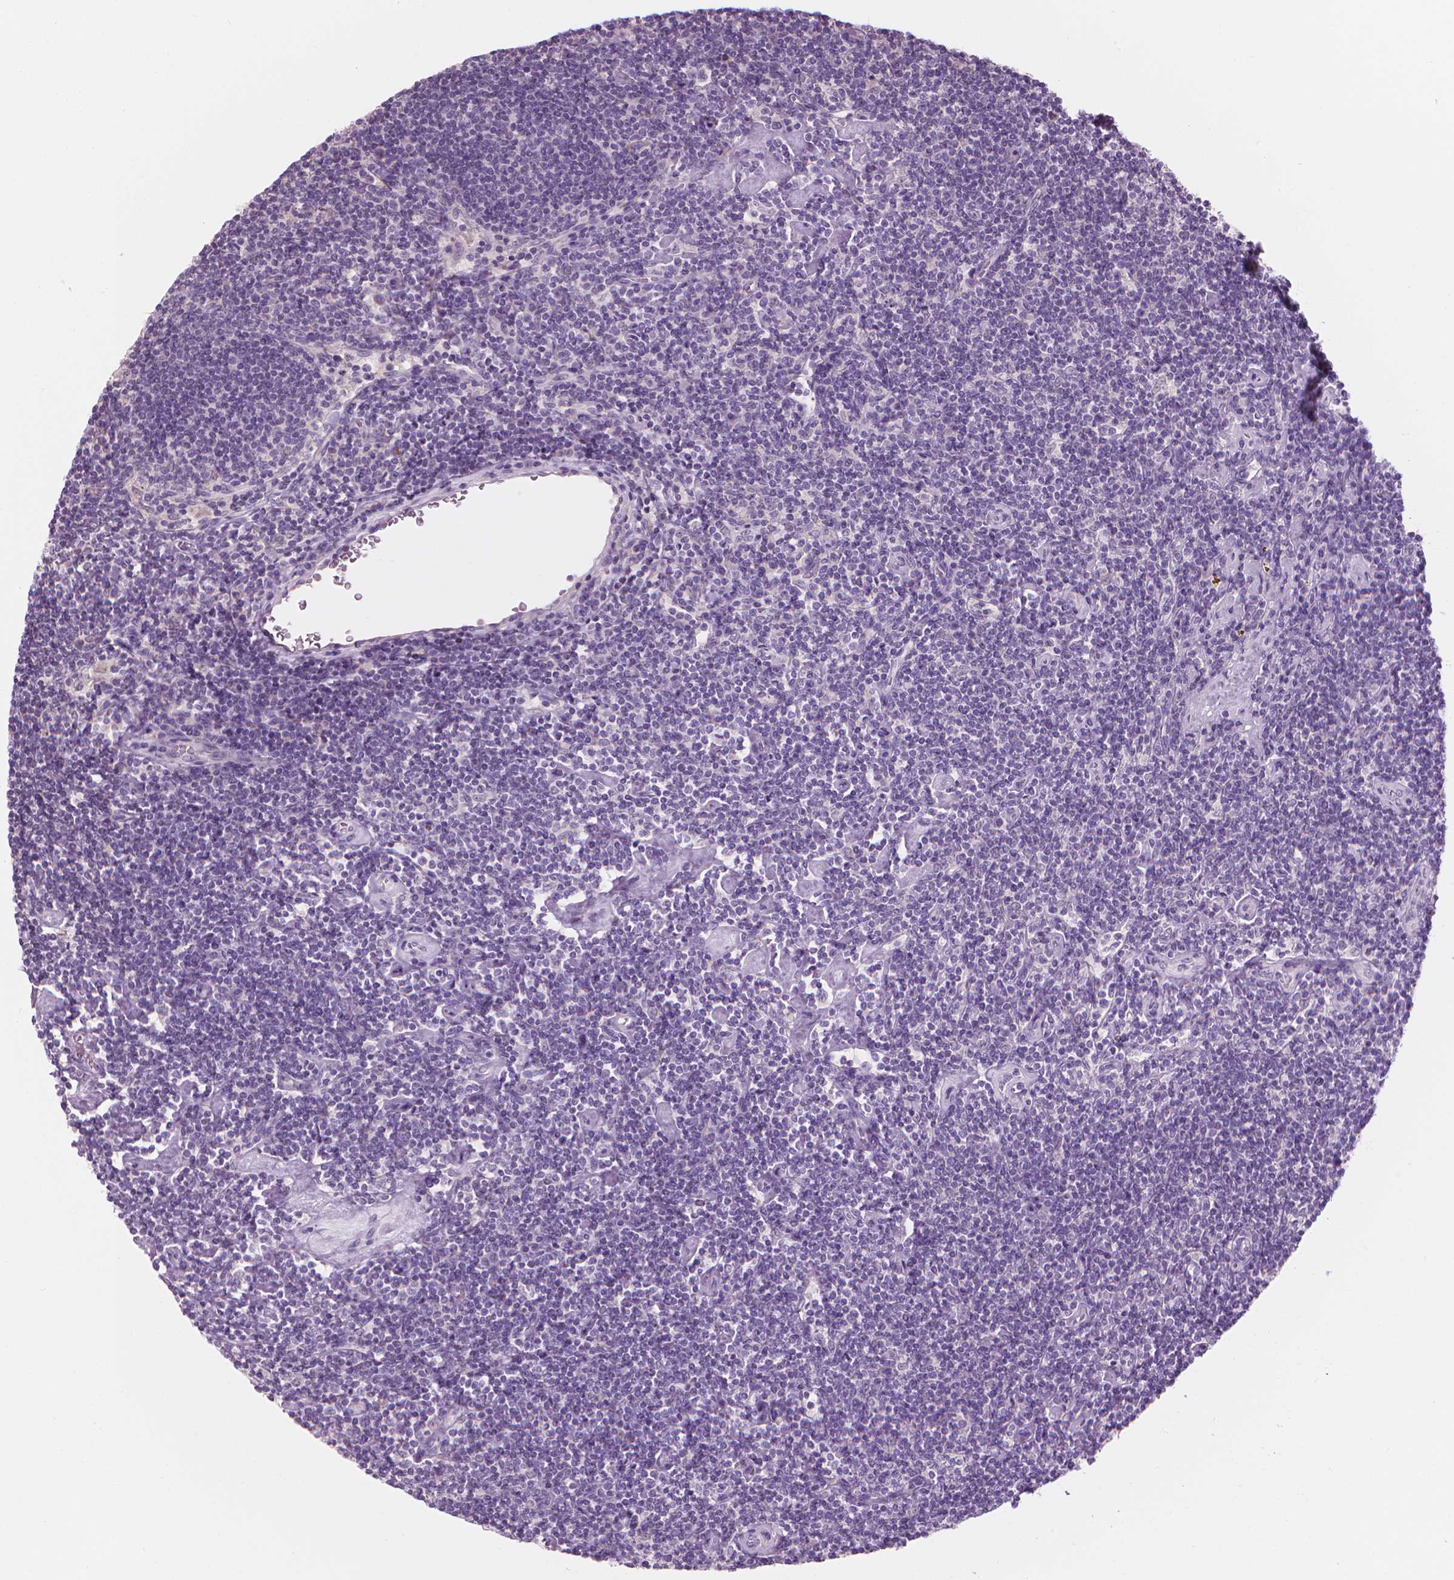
{"staining": {"intensity": "negative", "quantity": "none", "location": "none"}, "tissue": "lymphoma", "cell_type": "Tumor cells", "image_type": "cancer", "snomed": [{"axis": "morphology", "description": "Hodgkin's disease, NOS"}, {"axis": "topography", "description": "Lymph node"}], "caption": "Immunohistochemical staining of Hodgkin's disease reveals no significant expression in tumor cells.", "gene": "CFAP126", "patient": {"sex": "male", "age": 40}}